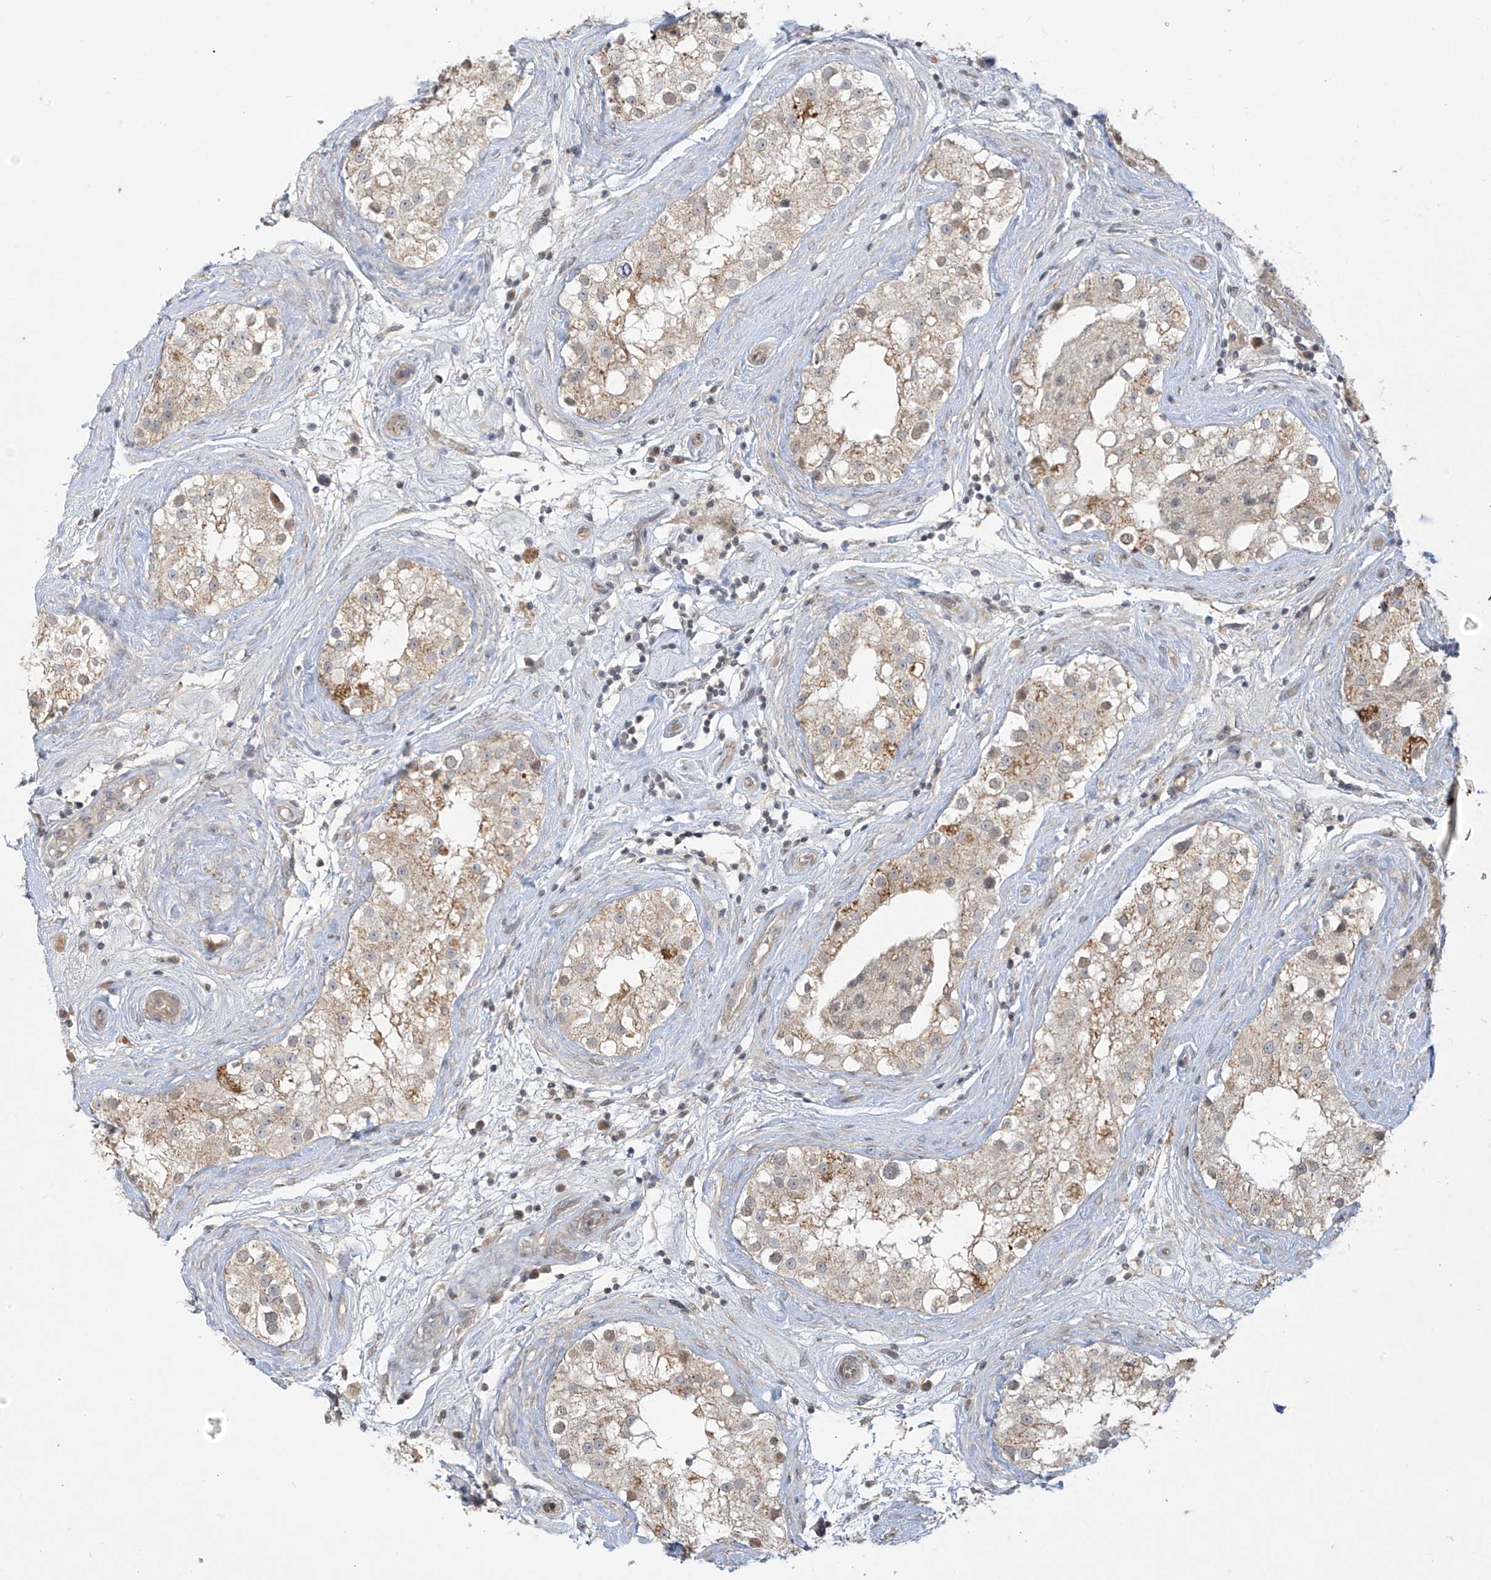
{"staining": {"intensity": "weak", "quantity": ">75%", "location": "cytoplasmic/membranous"}, "tissue": "testis", "cell_type": "Cells in seminiferous ducts", "image_type": "normal", "snomed": [{"axis": "morphology", "description": "Normal tissue, NOS"}, {"axis": "topography", "description": "Testis"}], "caption": "This micrograph shows immunohistochemistry (IHC) staining of benign testis, with low weak cytoplasmic/membranous expression in approximately >75% of cells in seminiferous ducts.", "gene": "DGKQ", "patient": {"sex": "male", "age": 84}}